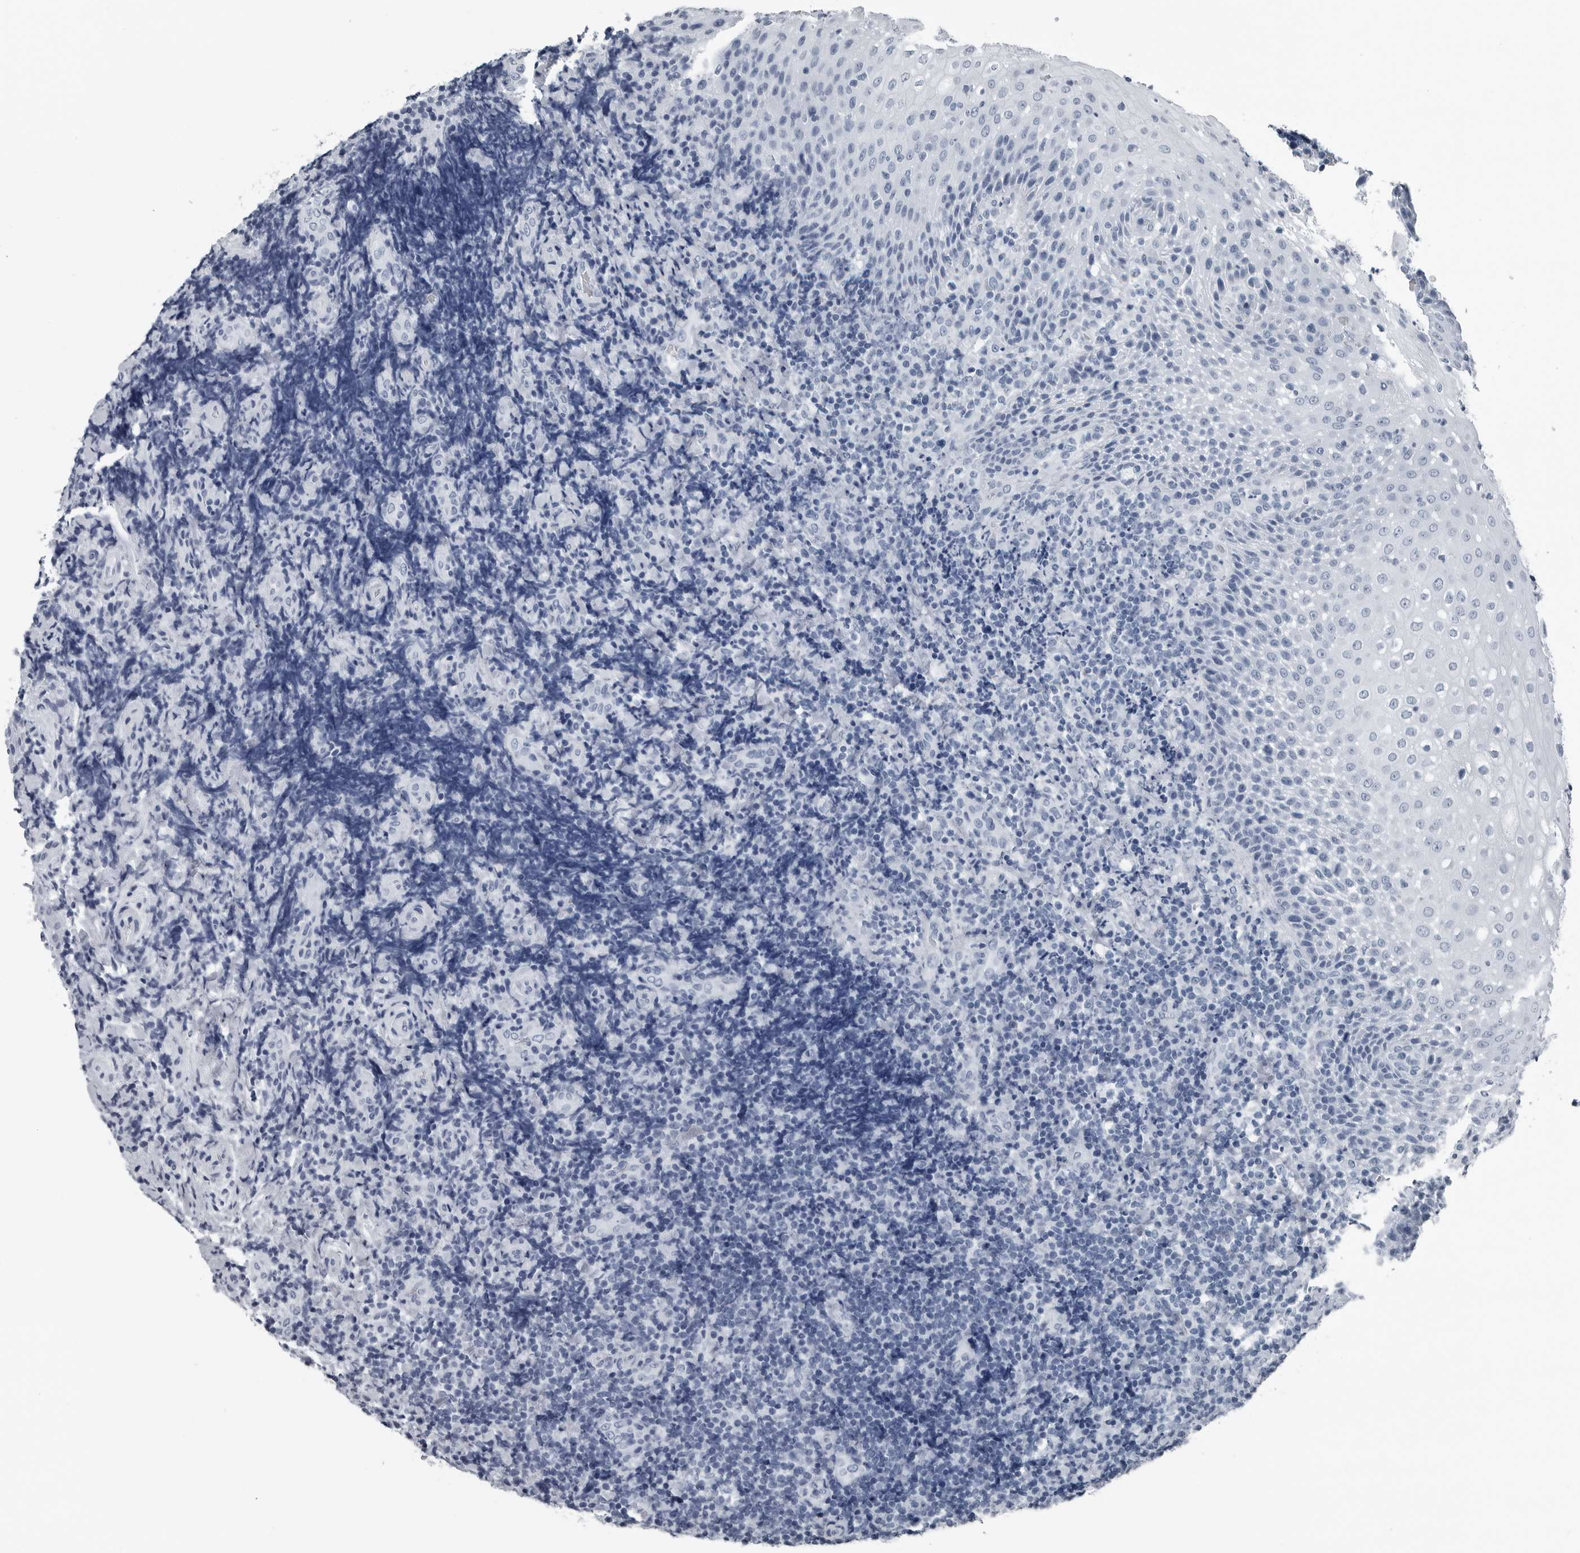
{"staining": {"intensity": "negative", "quantity": "none", "location": "none"}, "tissue": "lymphoma", "cell_type": "Tumor cells", "image_type": "cancer", "snomed": [{"axis": "morphology", "description": "Malignant lymphoma, non-Hodgkin's type, High grade"}, {"axis": "topography", "description": "Tonsil"}], "caption": "High power microscopy photomicrograph of an immunohistochemistry image of high-grade malignant lymphoma, non-Hodgkin's type, revealing no significant expression in tumor cells. (DAB immunohistochemistry with hematoxylin counter stain).", "gene": "SPINK1", "patient": {"sex": "female", "age": 36}}